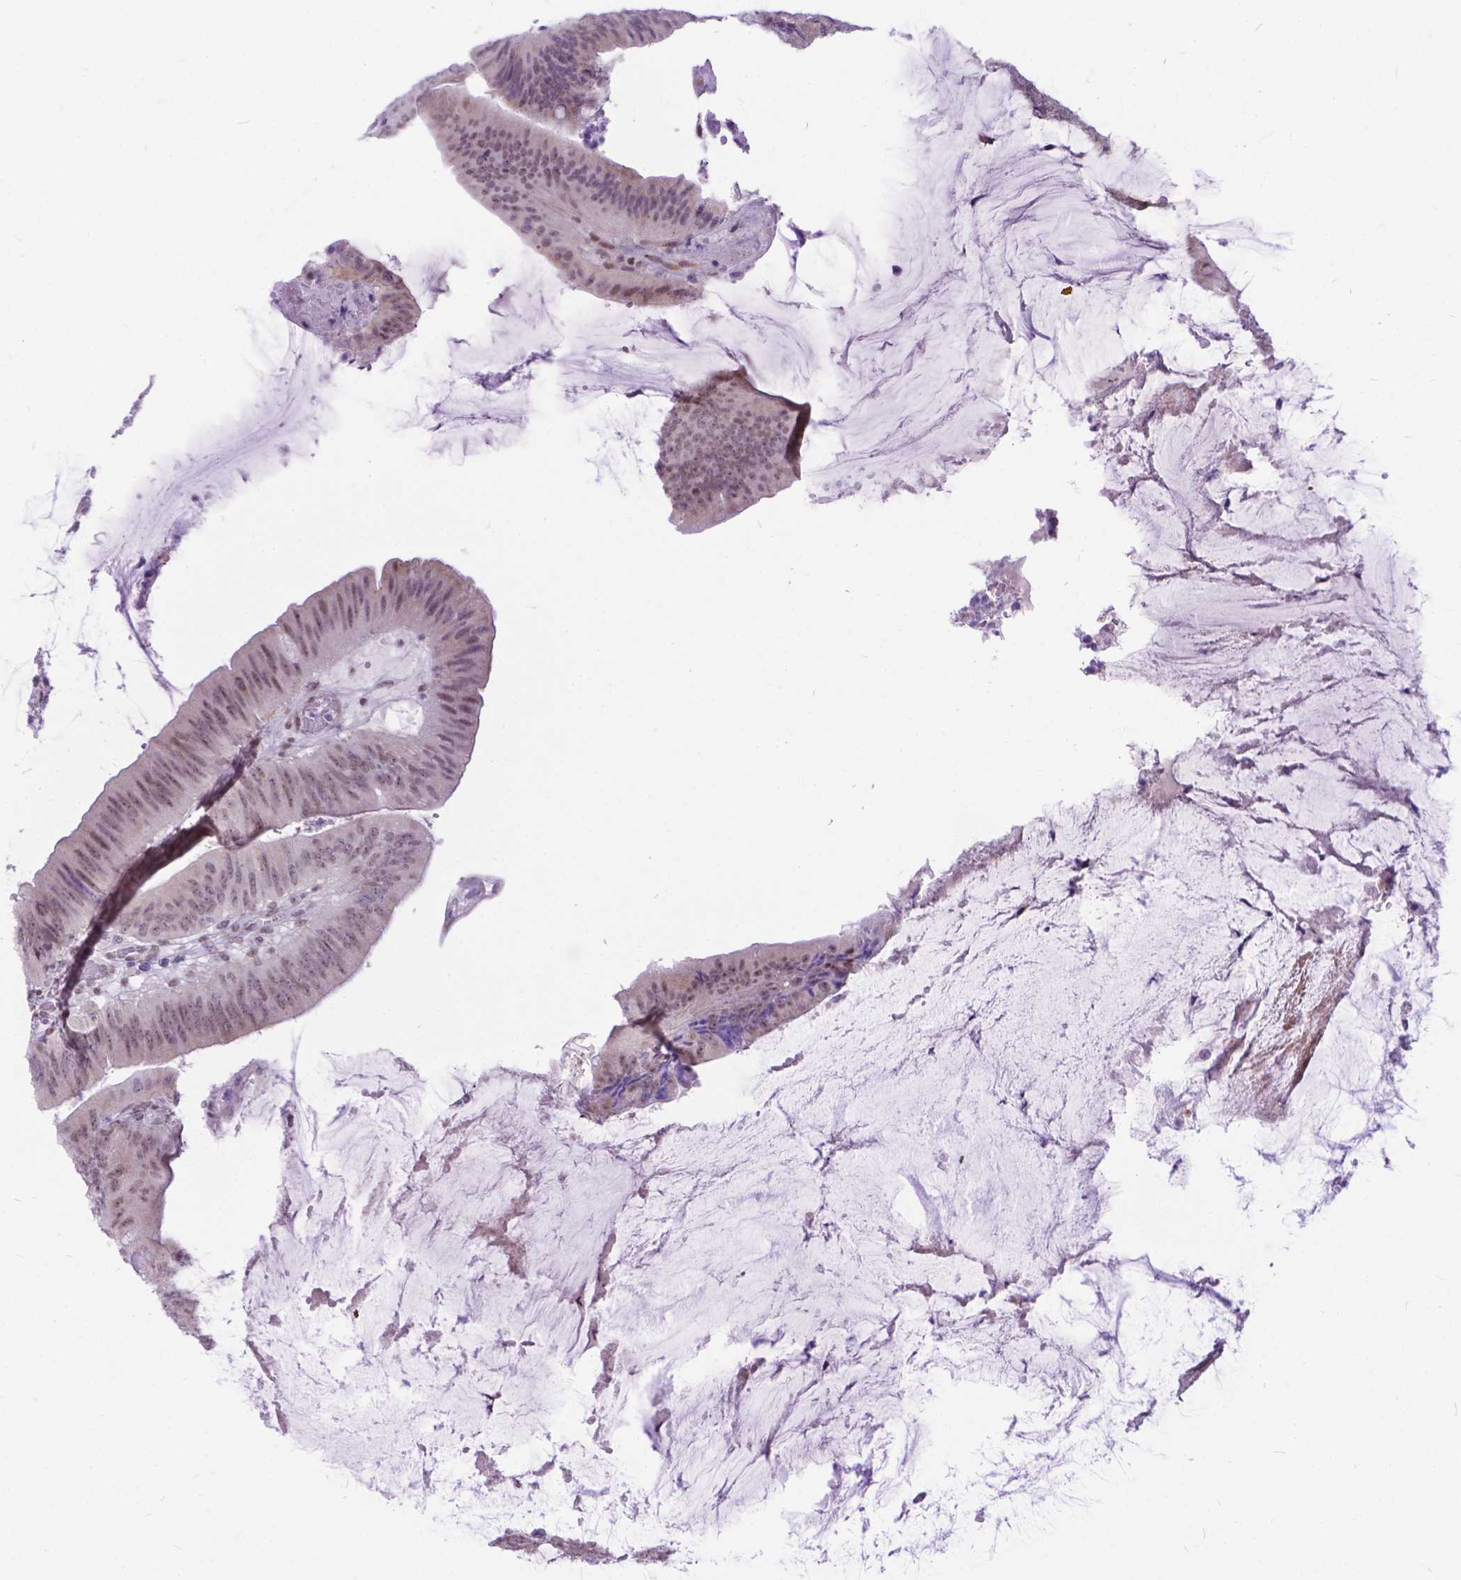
{"staining": {"intensity": "weak", "quantity": "<25%", "location": "cytoplasmic/membranous,nuclear"}, "tissue": "colorectal cancer", "cell_type": "Tumor cells", "image_type": "cancer", "snomed": [{"axis": "morphology", "description": "Adenocarcinoma, NOS"}, {"axis": "topography", "description": "Colon"}], "caption": "The image displays no staining of tumor cells in colorectal cancer (adenocarcinoma).", "gene": "FAM124B", "patient": {"sex": "female", "age": 43}}